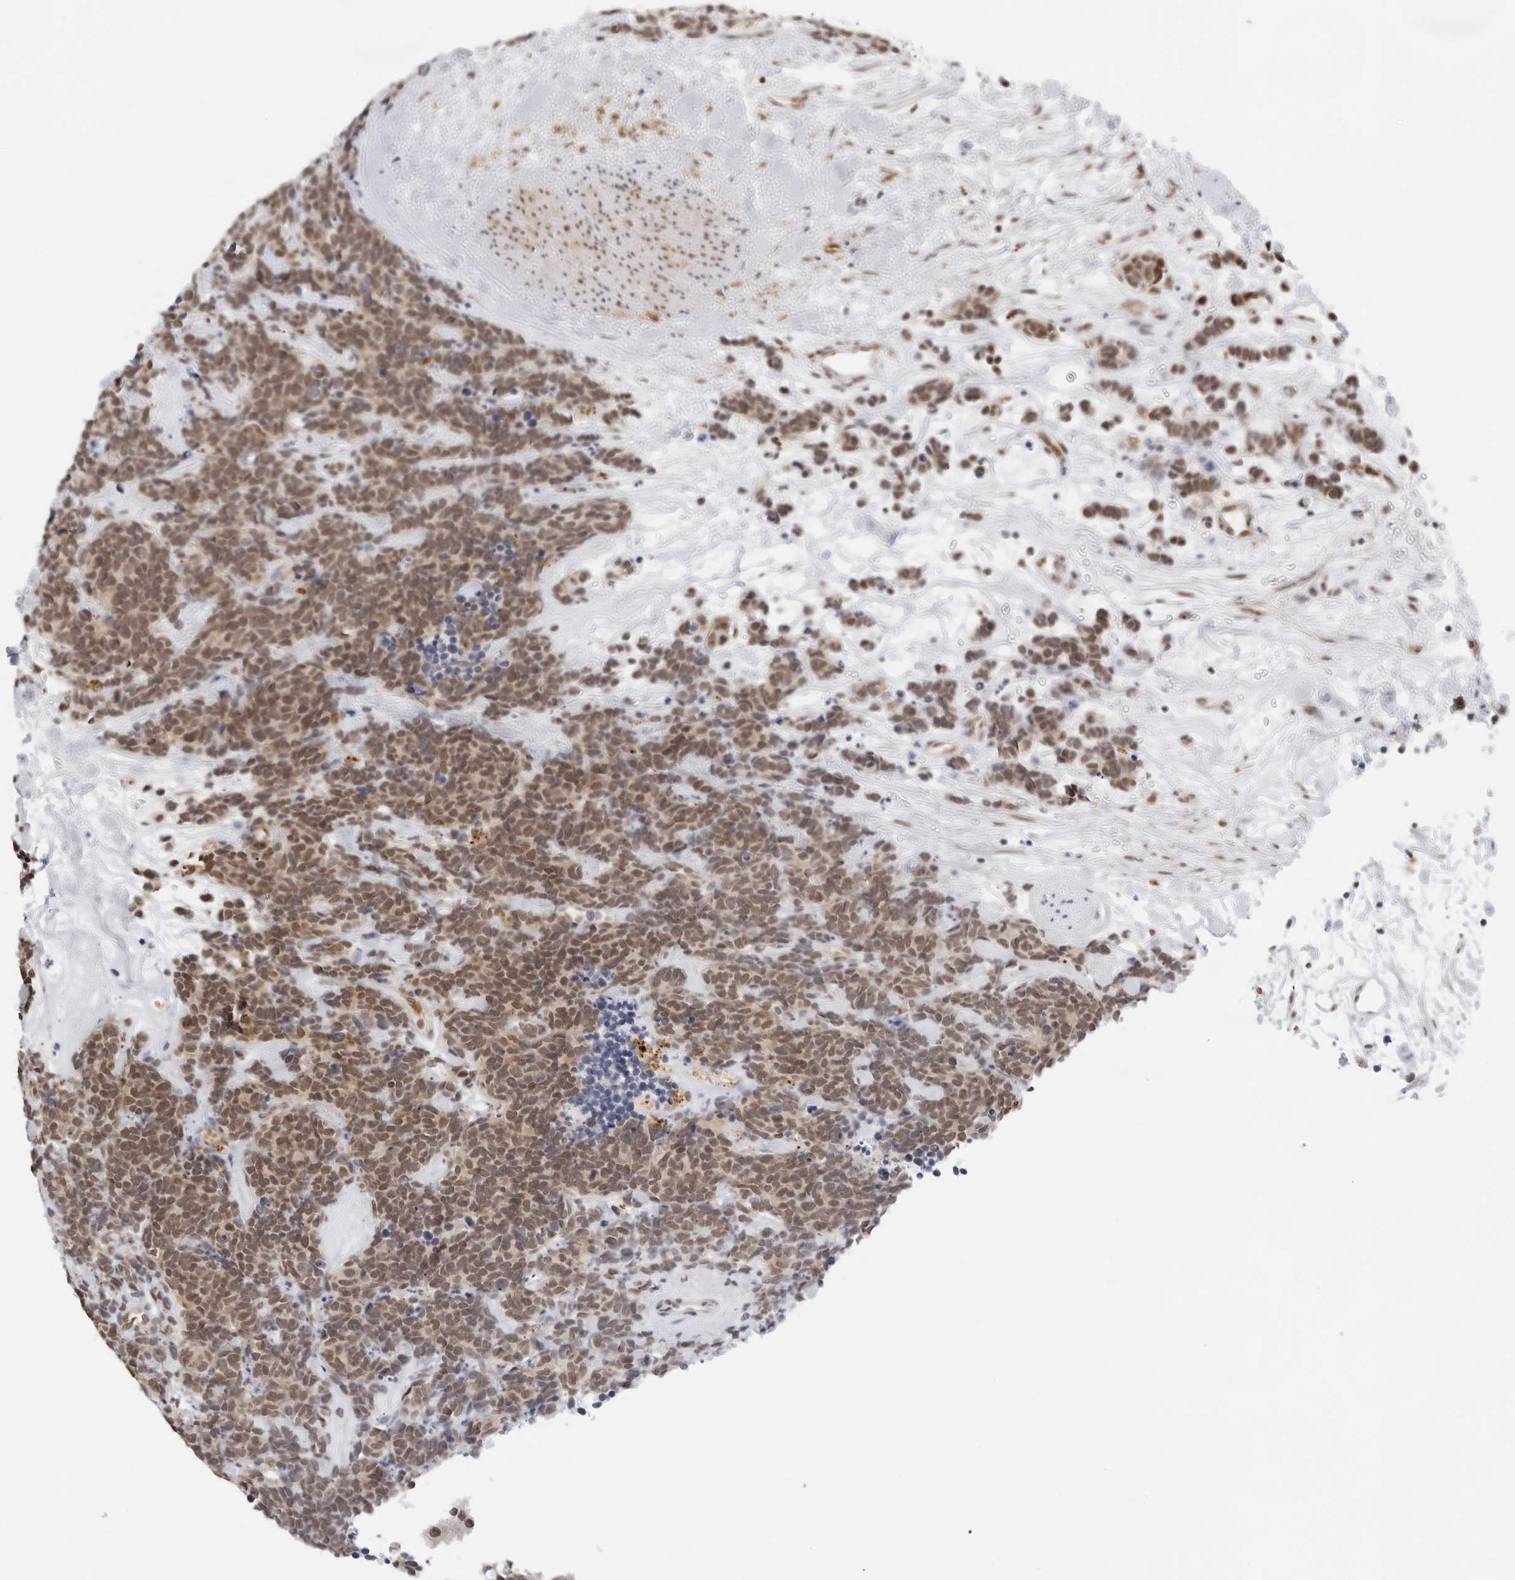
{"staining": {"intensity": "moderate", "quantity": ">75%", "location": "nuclear"}, "tissue": "carcinoid", "cell_type": "Tumor cells", "image_type": "cancer", "snomed": [{"axis": "morphology", "description": "Carcinoma, NOS"}, {"axis": "morphology", "description": "Carcinoid, malignant, NOS"}, {"axis": "topography", "description": "Urinary bladder"}], "caption": "Malignant carcinoid stained with a brown dye reveals moderate nuclear positive positivity in about >75% of tumor cells.", "gene": "TOX4", "patient": {"sex": "male", "age": 57}}